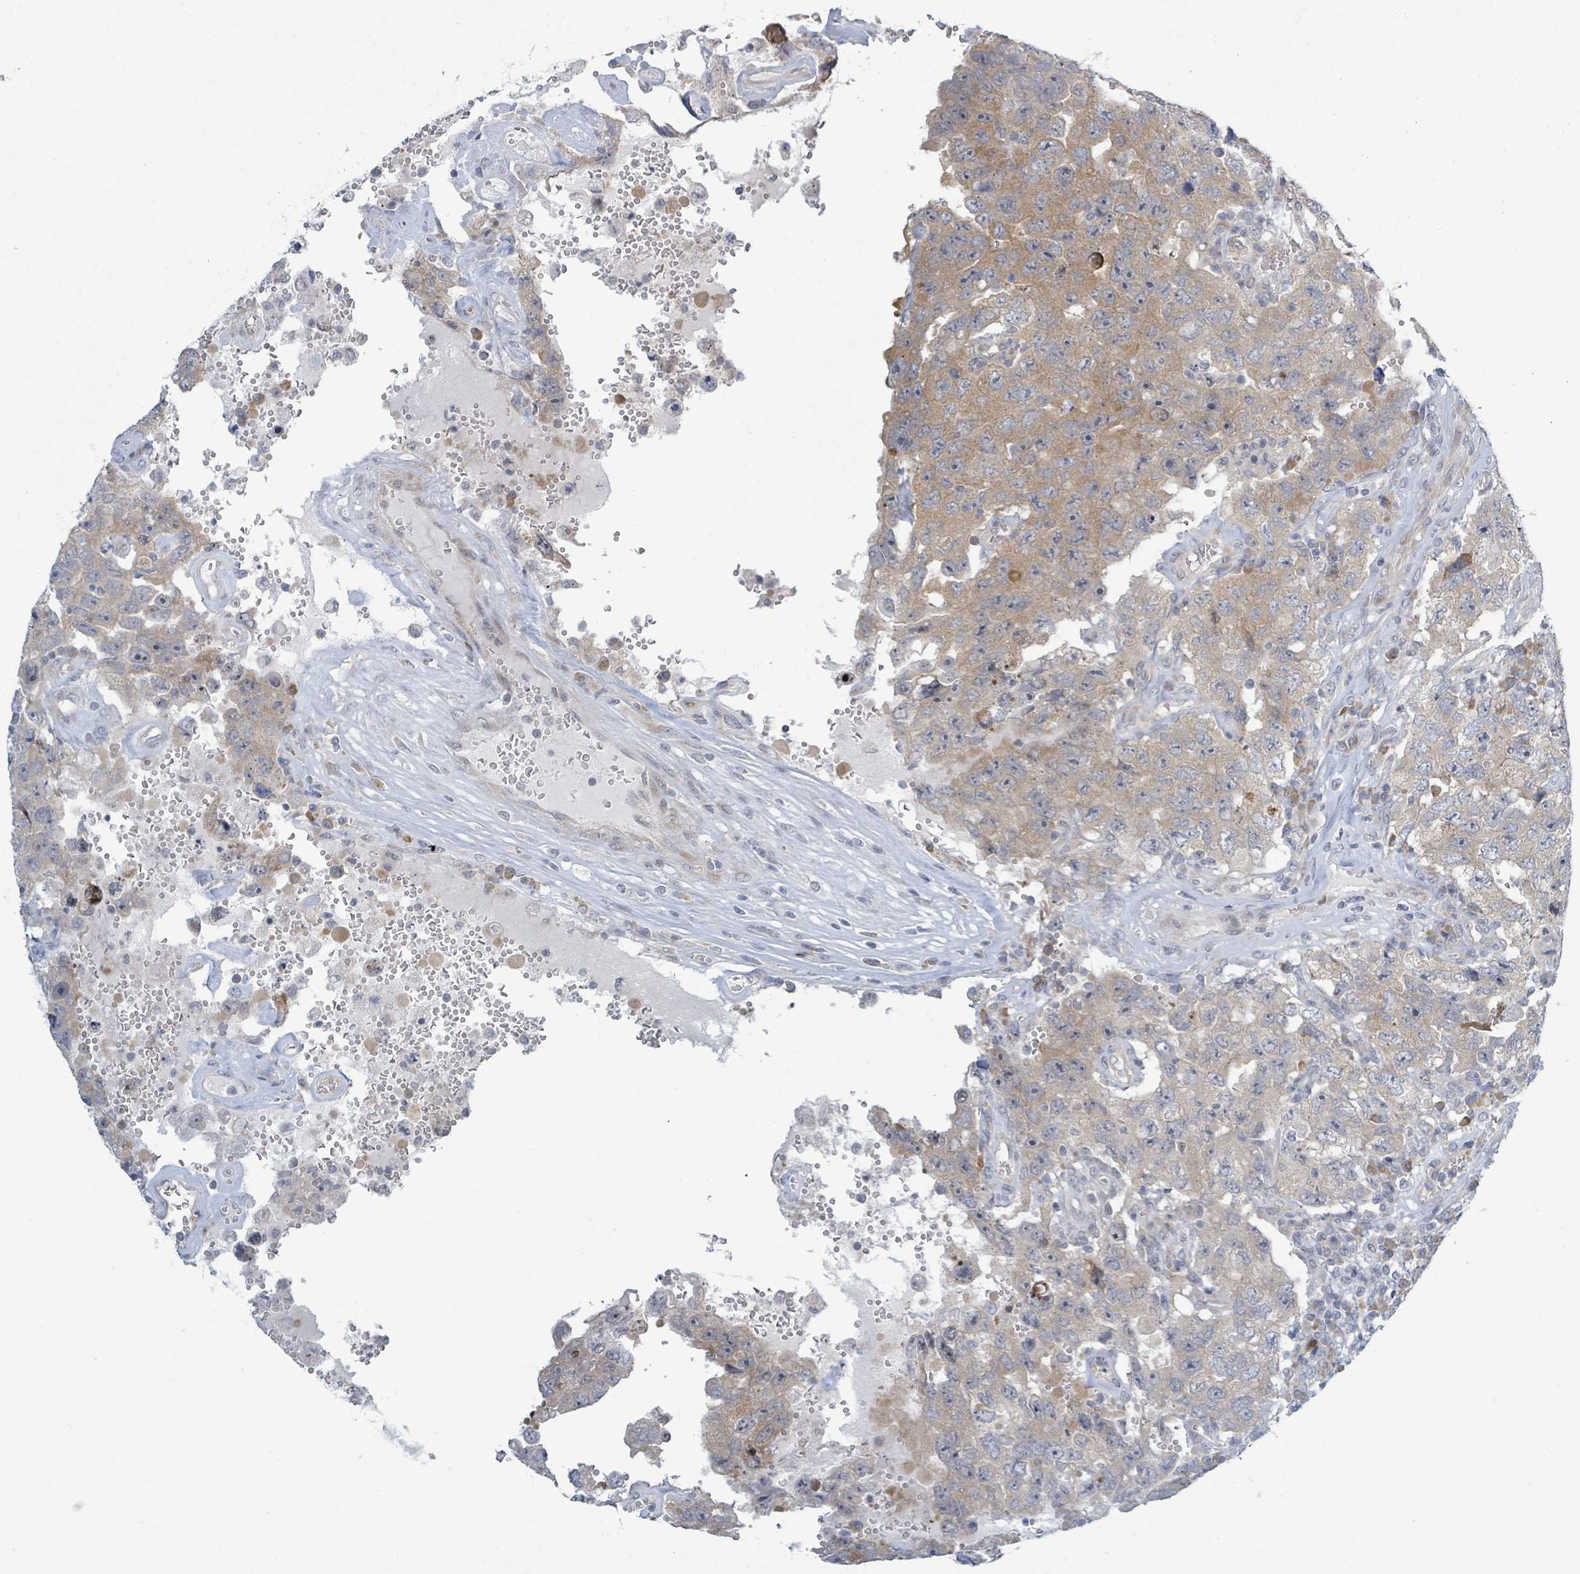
{"staining": {"intensity": "moderate", "quantity": "25%-75%", "location": "cytoplasmic/membranous"}, "tissue": "testis cancer", "cell_type": "Tumor cells", "image_type": "cancer", "snomed": [{"axis": "morphology", "description": "Carcinoma, Embryonal, NOS"}, {"axis": "topography", "description": "Testis"}], "caption": "The histopathology image displays a brown stain indicating the presence of a protein in the cytoplasmic/membranous of tumor cells in testis cancer (embryonal carcinoma). (brown staining indicates protein expression, while blue staining denotes nuclei).", "gene": "RPL32", "patient": {"sex": "male", "age": 26}}